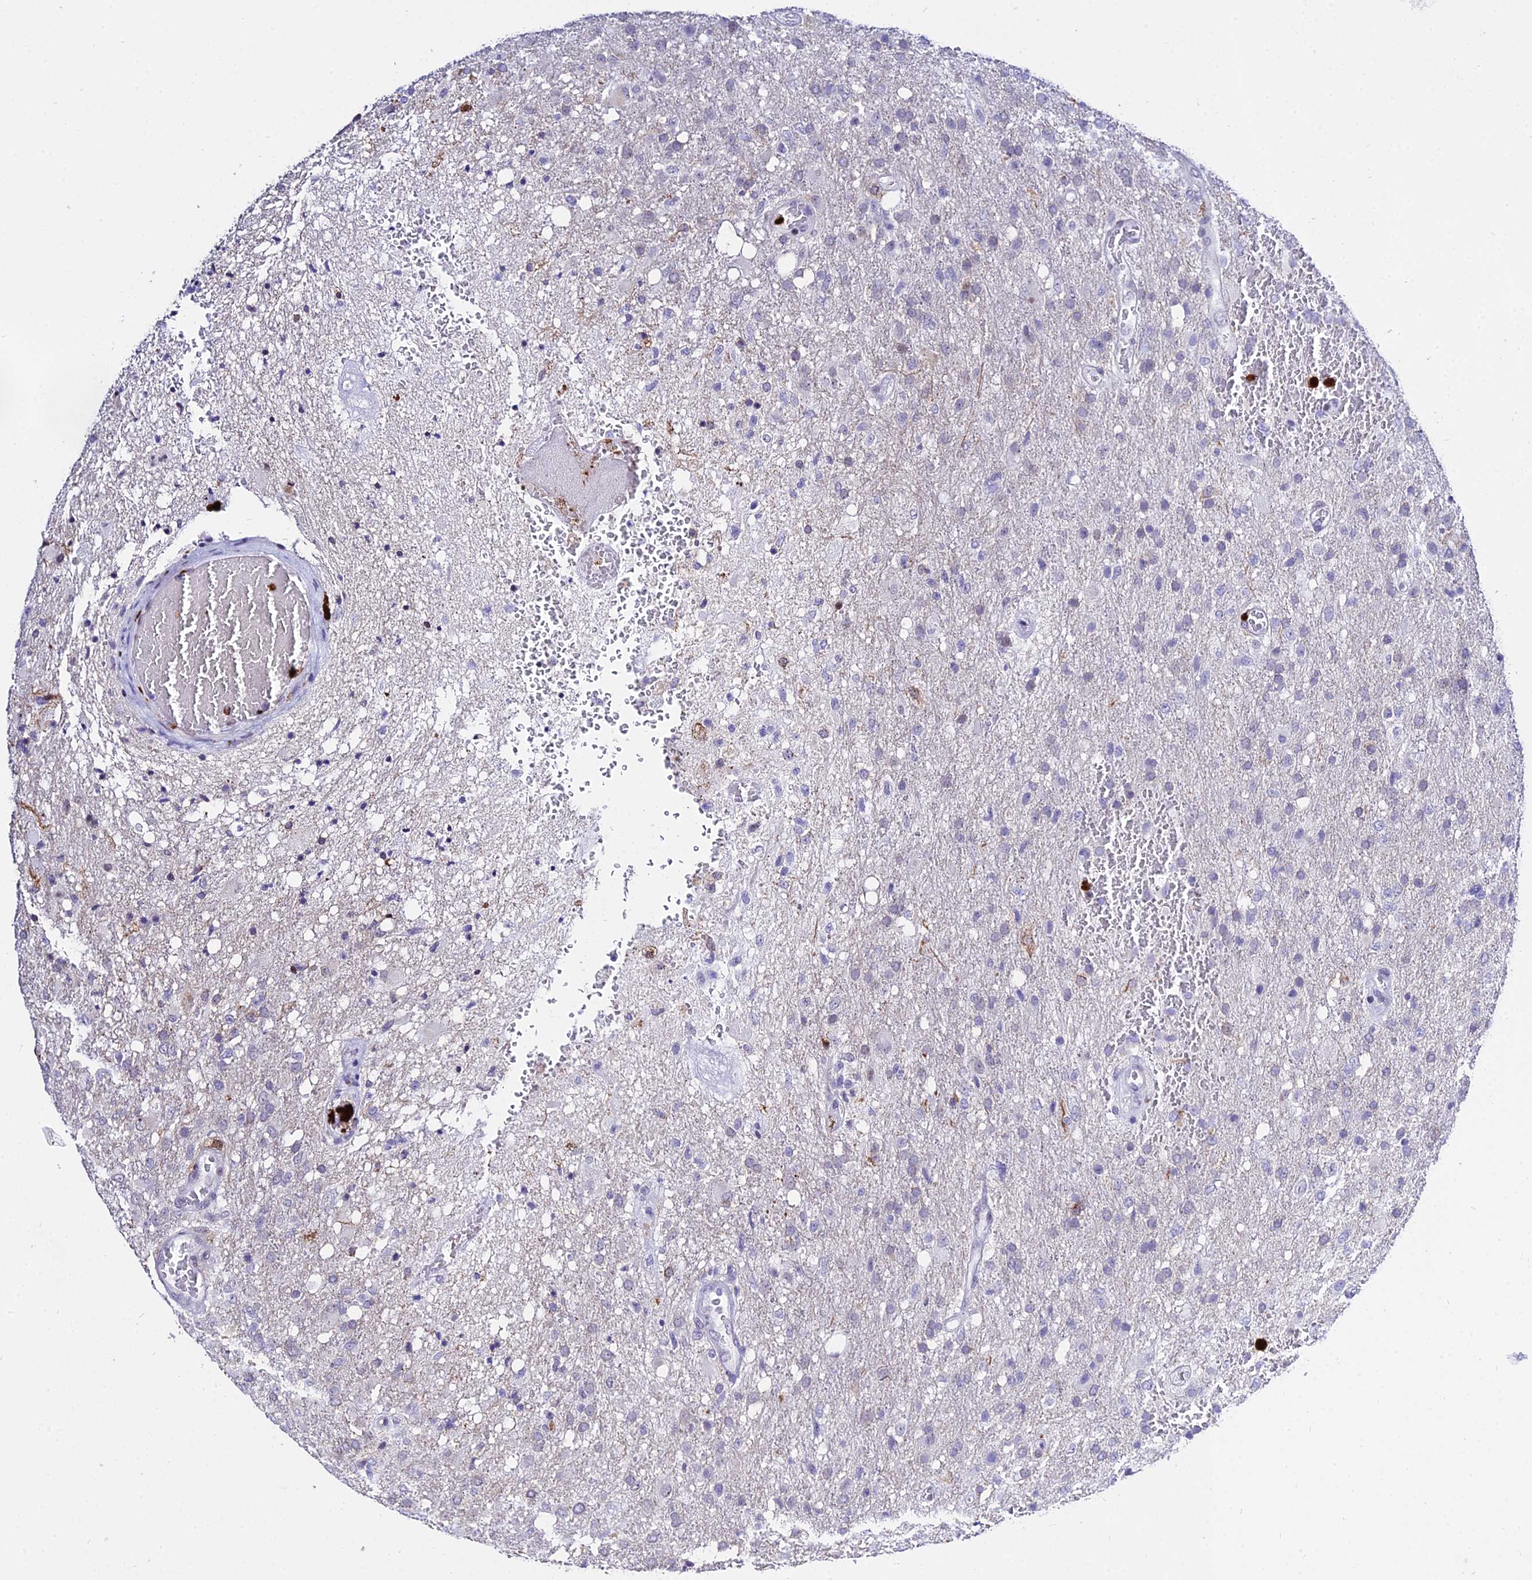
{"staining": {"intensity": "negative", "quantity": "none", "location": "none"}, "tissue": "glioma", "cell_type": "Tumor cells", "image_type": "cancer", "snomed": [{"axis": "morphology", "description": "Glioma, malignant, High grade"}, {"axis": "topography", "description": "Brain"}], "caption": "The immunohistochemistry (IHC) image has no significant positivity in tumor cells of glioma tissue.", "gene": "MCM10", "patient": {"sex": "female", "age": 74}}